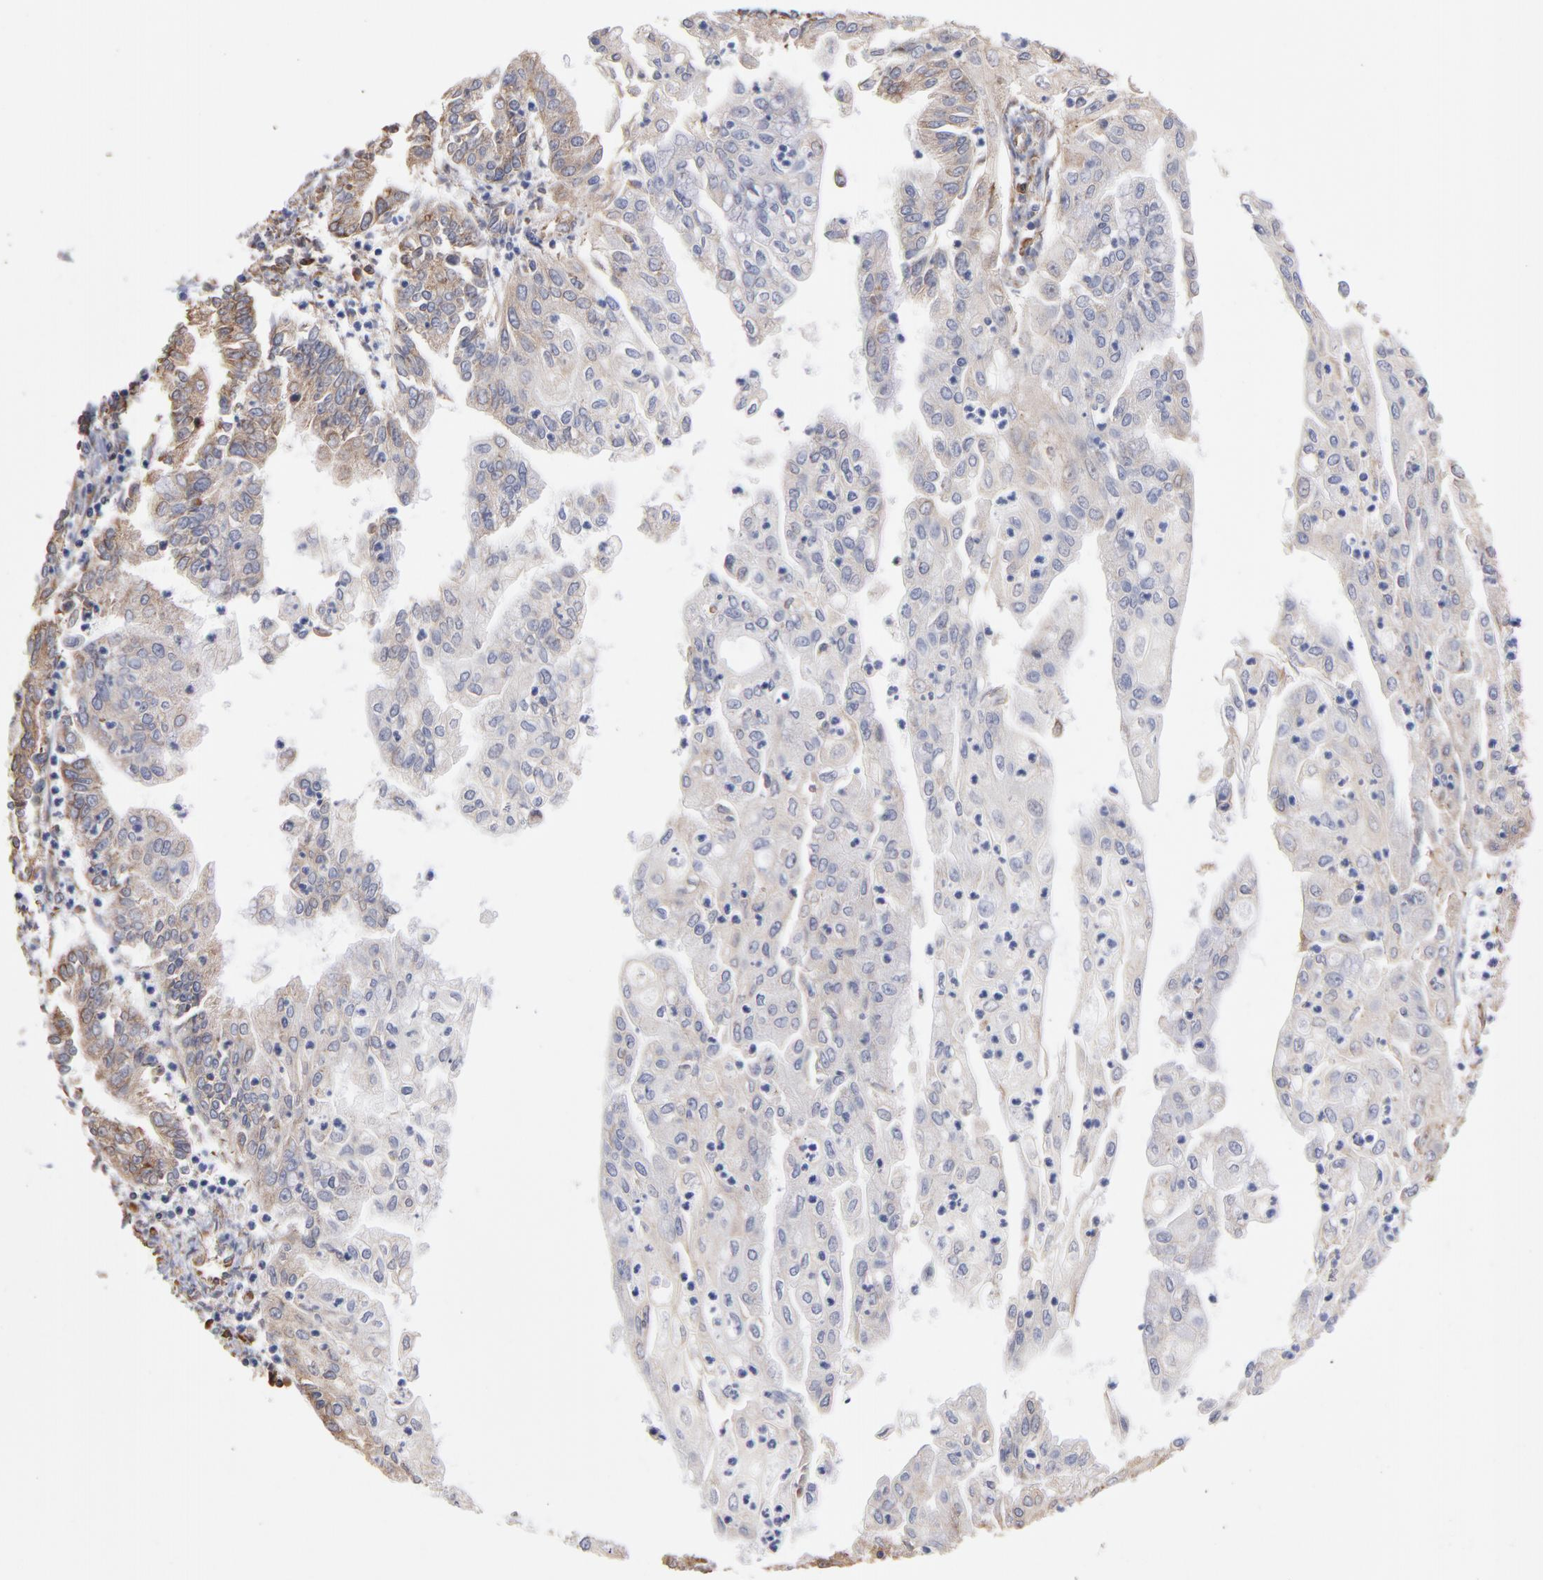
{"staining": {"intensity": "moderate", "quantity": ">75%", "location": "cytoplasmic/membranous"}, "tissue": "endometrial cancer", "cell_type": "Tumor cells", "image_type": "cancer", "snomed": [{"axis": "morphology", "description": "Adenocarcinoma, NOS"}, {"axis": "topography", "description": "Endometrium"}], "caption": "Endometrial cancer (adenocarcinoma) stained with immunohistochemistry (IHC) demonstrates moderate cytoplasmic/membranous positivity in about >75% of tumor cells. The staining is performed using DAB (3,3'-diaminobenzidine) brown chromogen to label protein expression. The nuclei are counter-stained blue using hematoxylin.", "gene": "RPL9", "patient": {"sex": "female", "age": 75}}